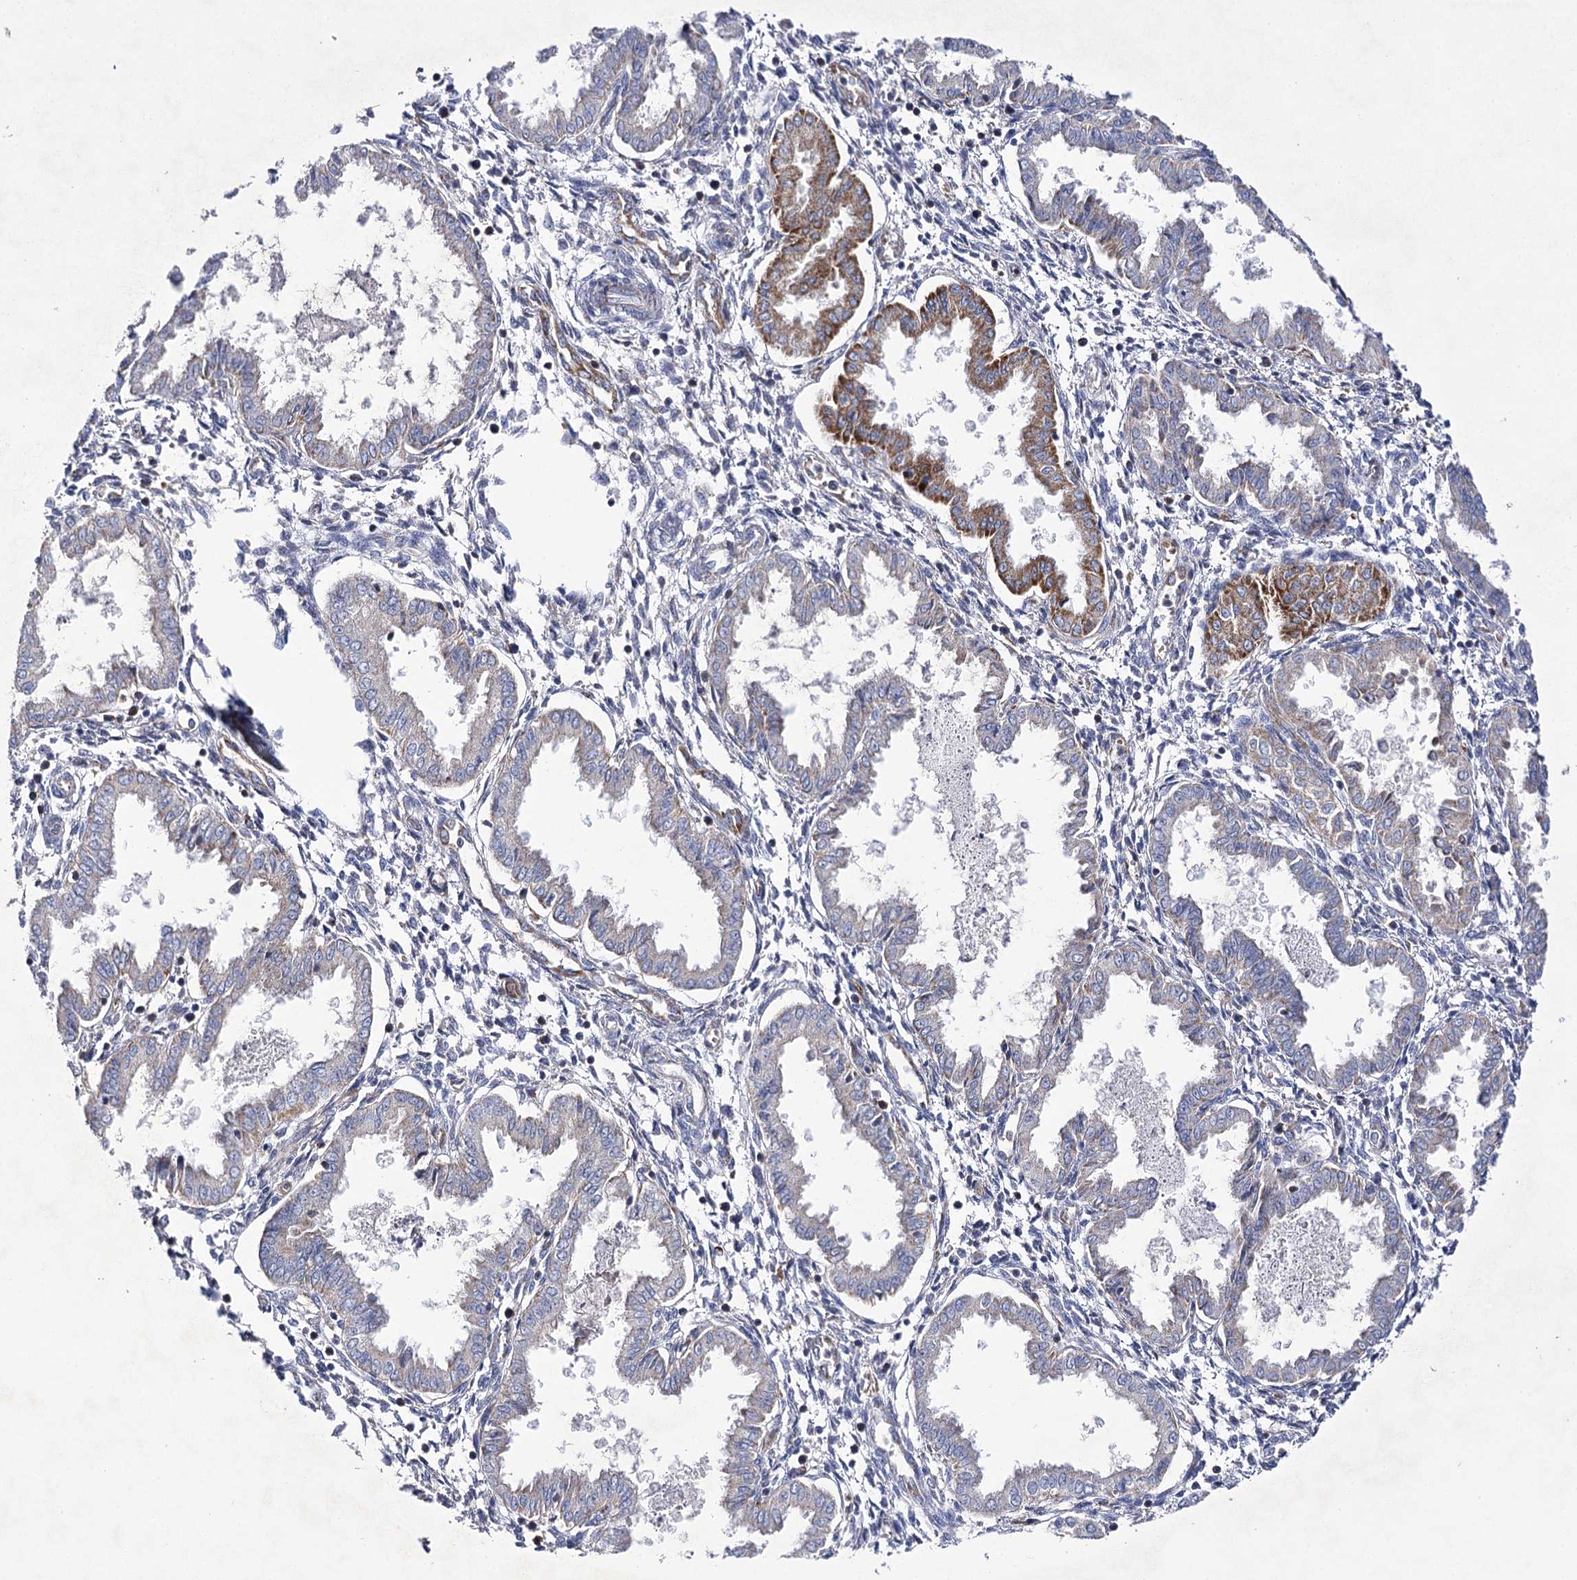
{"staining": {"intensity": "negative", "quantity": "none", "location": "none"}, "tissue": "endometrium", "cell_type": "Cells in endometrial stroma", "image_type": "normal", "snomed": [{"axis": "morphology", "description": "Normal tissue, NOS"}, {"axis": "topography", "description": "Endometrium"}], "caption": "Endometrium stained for a protein using IHC displays no positivity cells in endometrial stroma.", "gene": "COX15", "patient": {"sex": "female", "age": 33}}